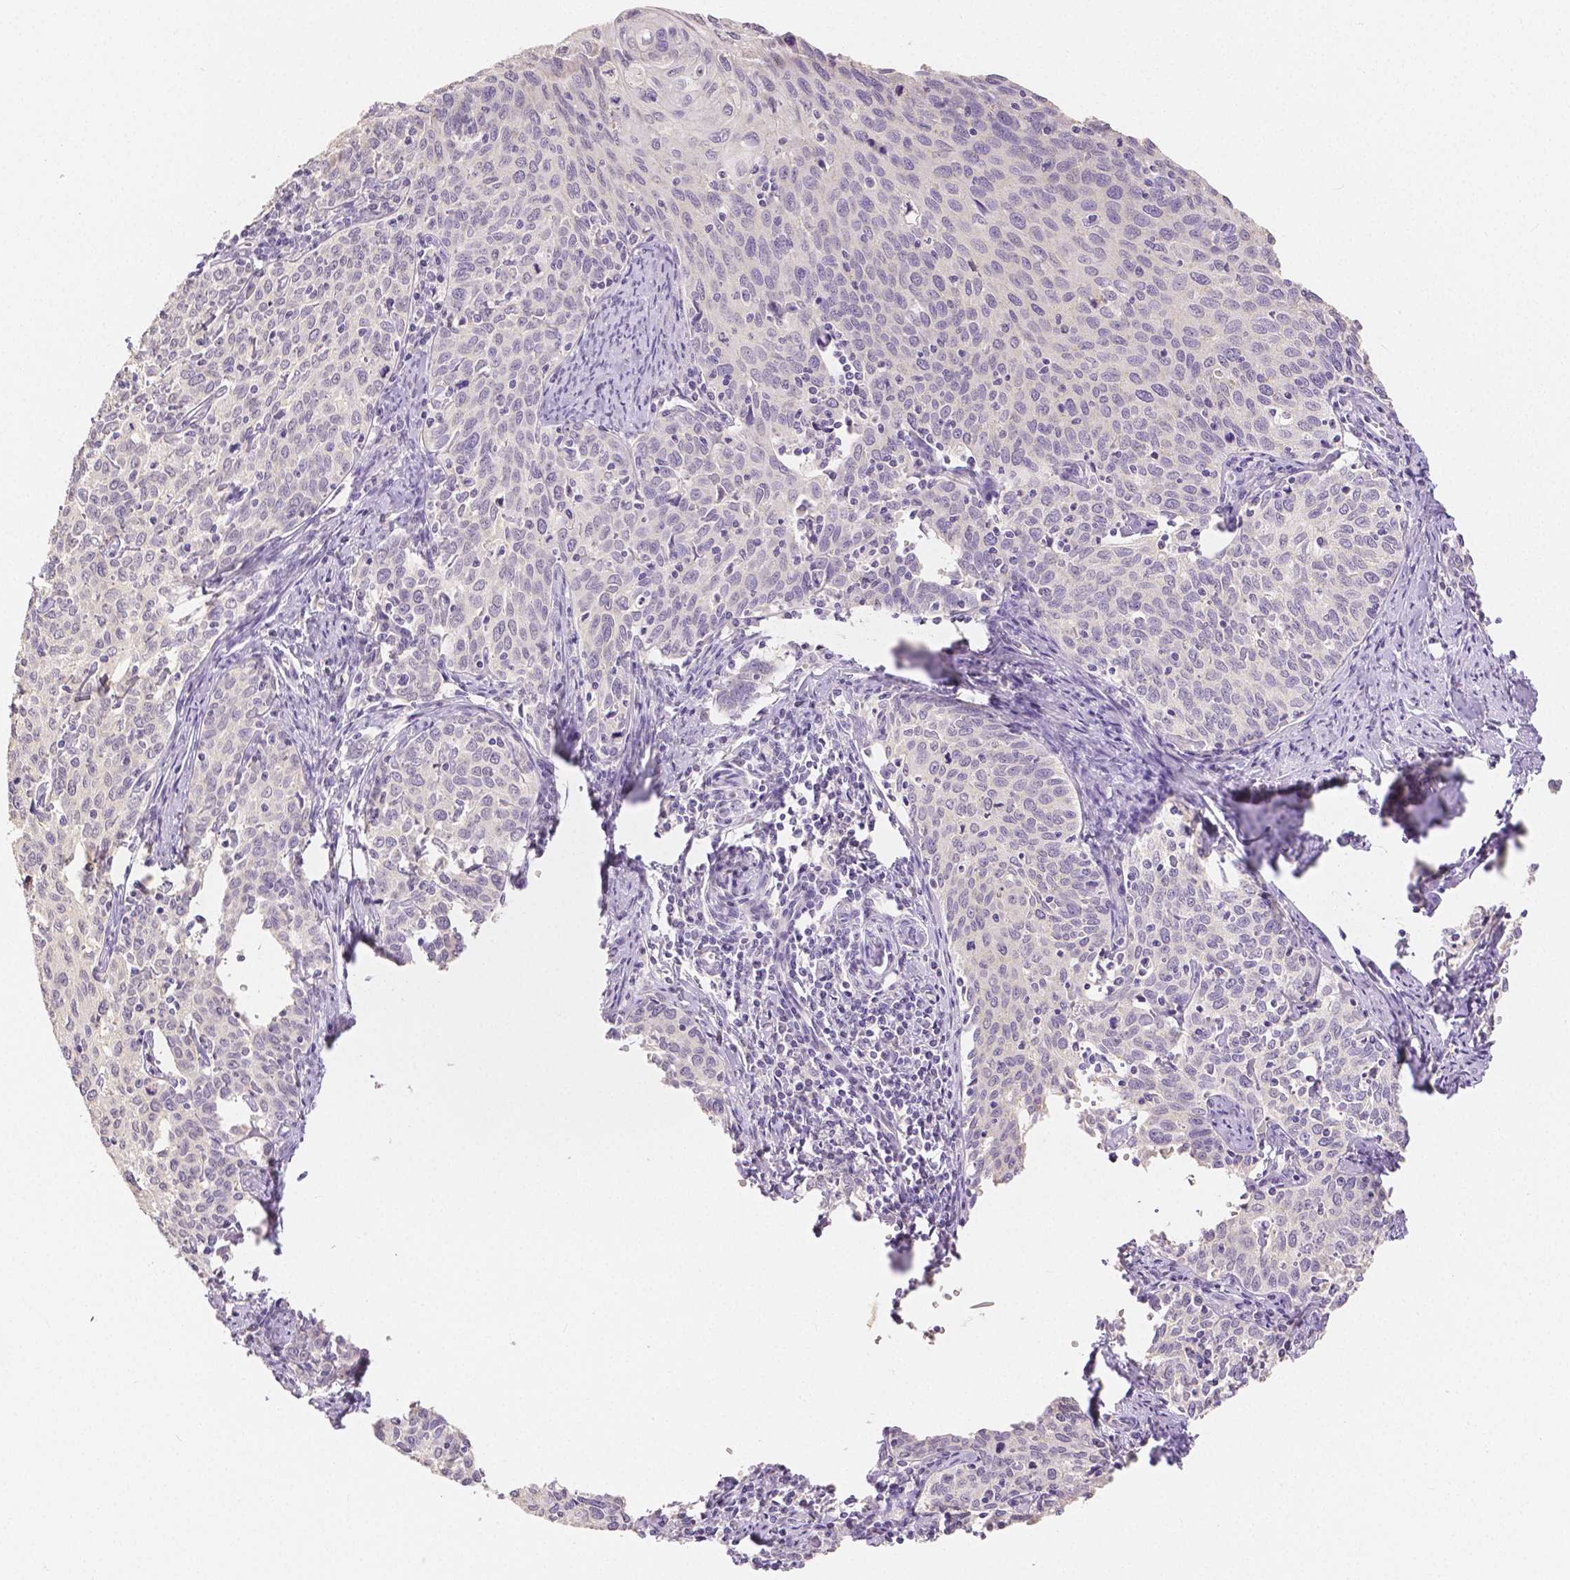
{"staining": {"intensity": "negative", "quantity": "none", "location": "none"}, "tissue": "cervical cancer", "cell_type": "Tumor cells", "image_type": "cancer", "snomed": [{"axis": "morphology", "description": "Squamous cell carcinoma, NOS"}, {"axis": "topography", "description": "Cervix"}], "caption": "Tumor cells show no significant protein expression in cervical squamous cell carcinoma.", "gene": "OCLN", "patient": {"sex": "female", "age": 62}}